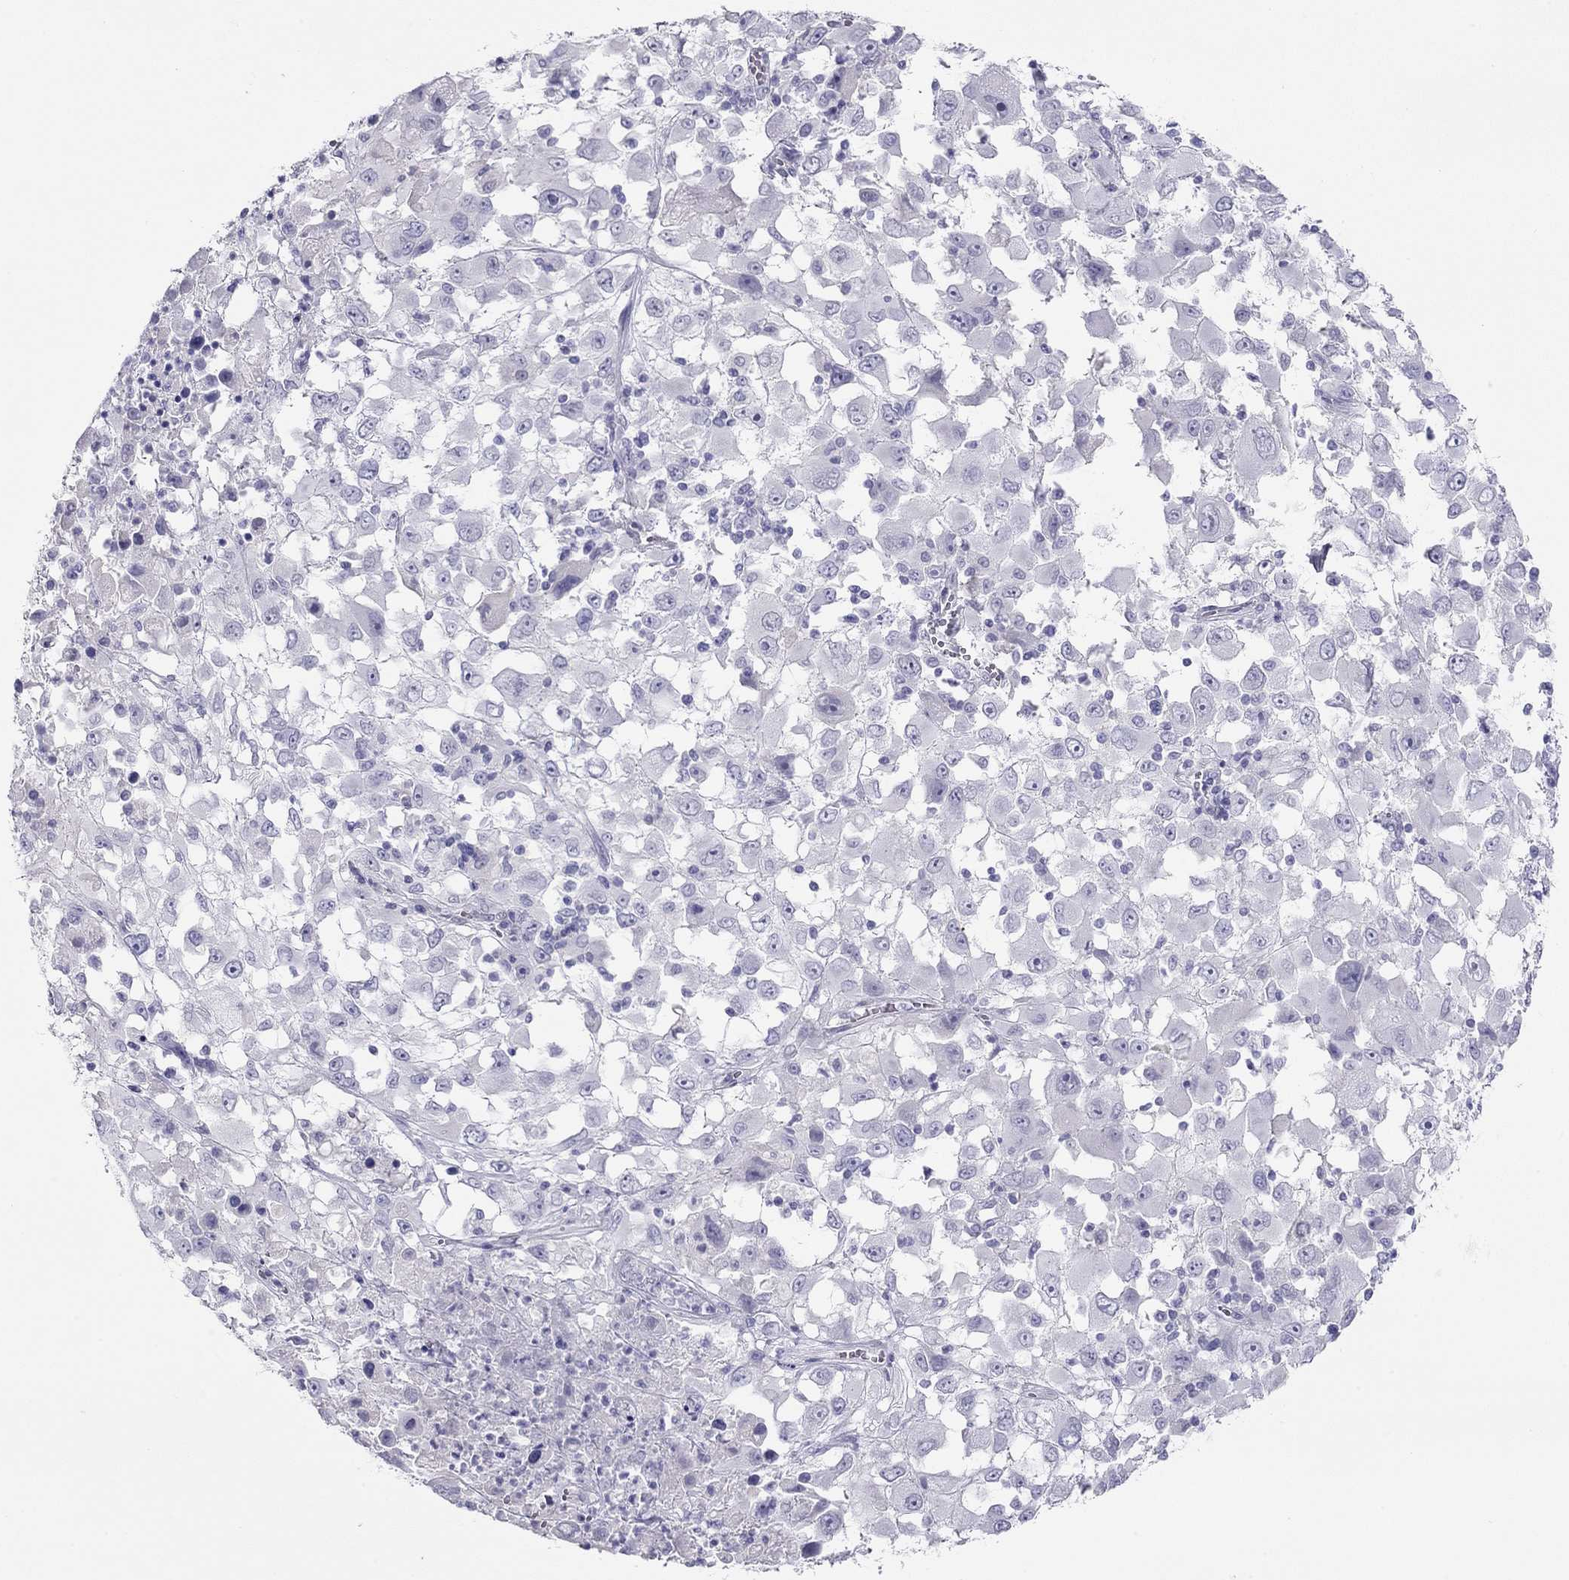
{"staining": {"intensity": "negative", "quantity": "none", "location": "none"}, "tissue": "melanoma", "cell_type": "Tumor cells", "image_type": "cancer", "snomed": [{"axis": "morphology", "description": "Malignant melanoma, Metastatic site"}, {"axis": "topography", "description": "Soft tissue"}], "caption": "DAB (3,3'-diaminobenzidine) immunohistochemical staining of malignant melanoma (metastatic site) reveals no significant positivity in tumor cells.", "gene": "KCNV2", "patient": {"sex": "male", "age": 50}}